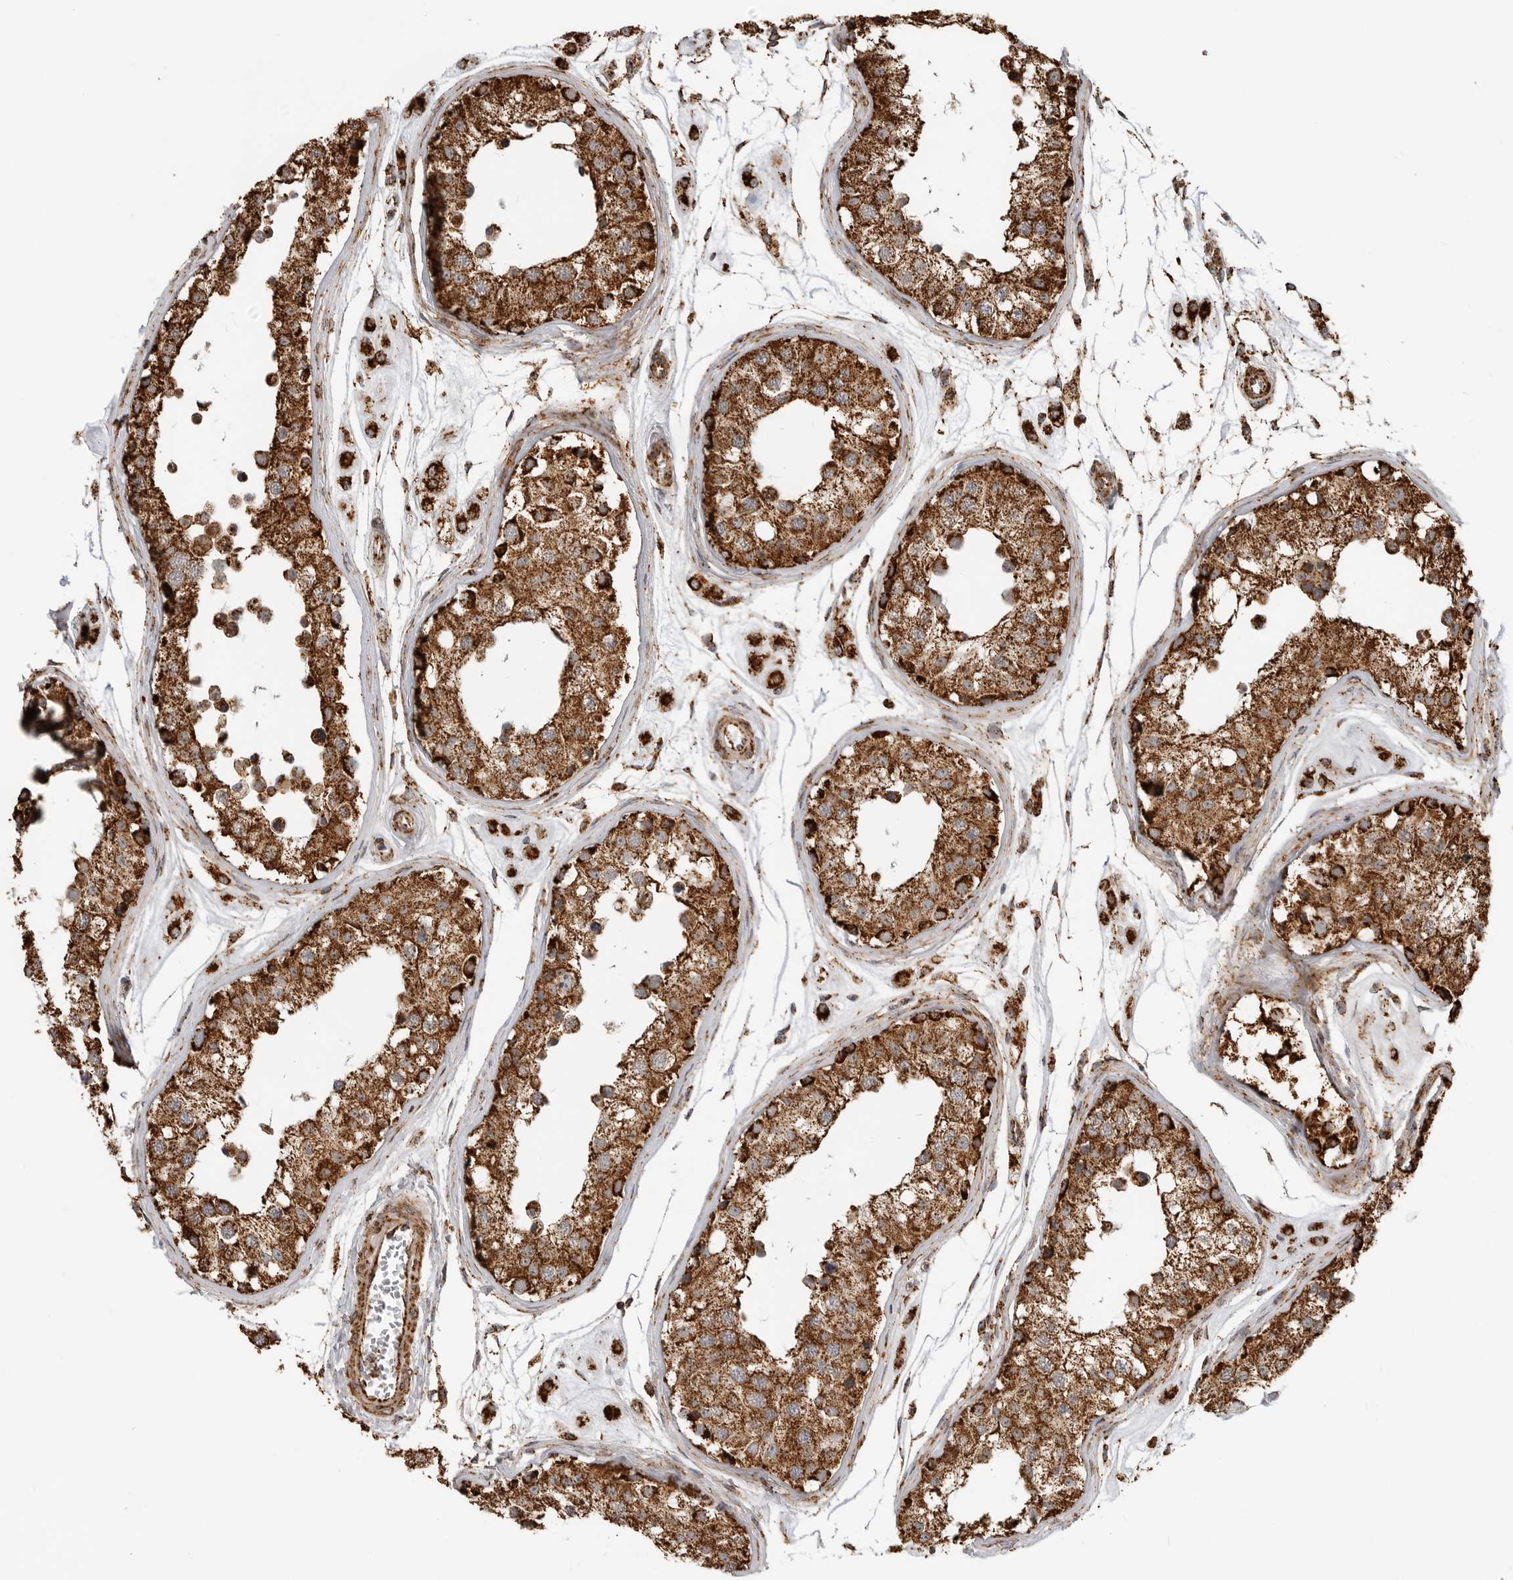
{"staining": {"intensity": "strong", "quantity": ">75%", "location": "cytoplasmic/membranous"}, "tissue": "testis", "cell_type": "Cells in seminiferous ducts", "image_type": "normal", "snomed": [{"axis": "morphology", "description": "Normal tissue, NOS"}, {"axis": "morphology", "description": "Adenocarcinoma, metastatic, NOS"}, {"axis": "topography", "description": "Testis"}], "caption": "About >75% of cells in seminiferous ducts in benign testis exhibit strong cytoplasmic/membranous protein expression as visualized by brown immunohistochemical staining.", "gene": "BMP2K", "patient": {"sex": "male", "age": 26}}